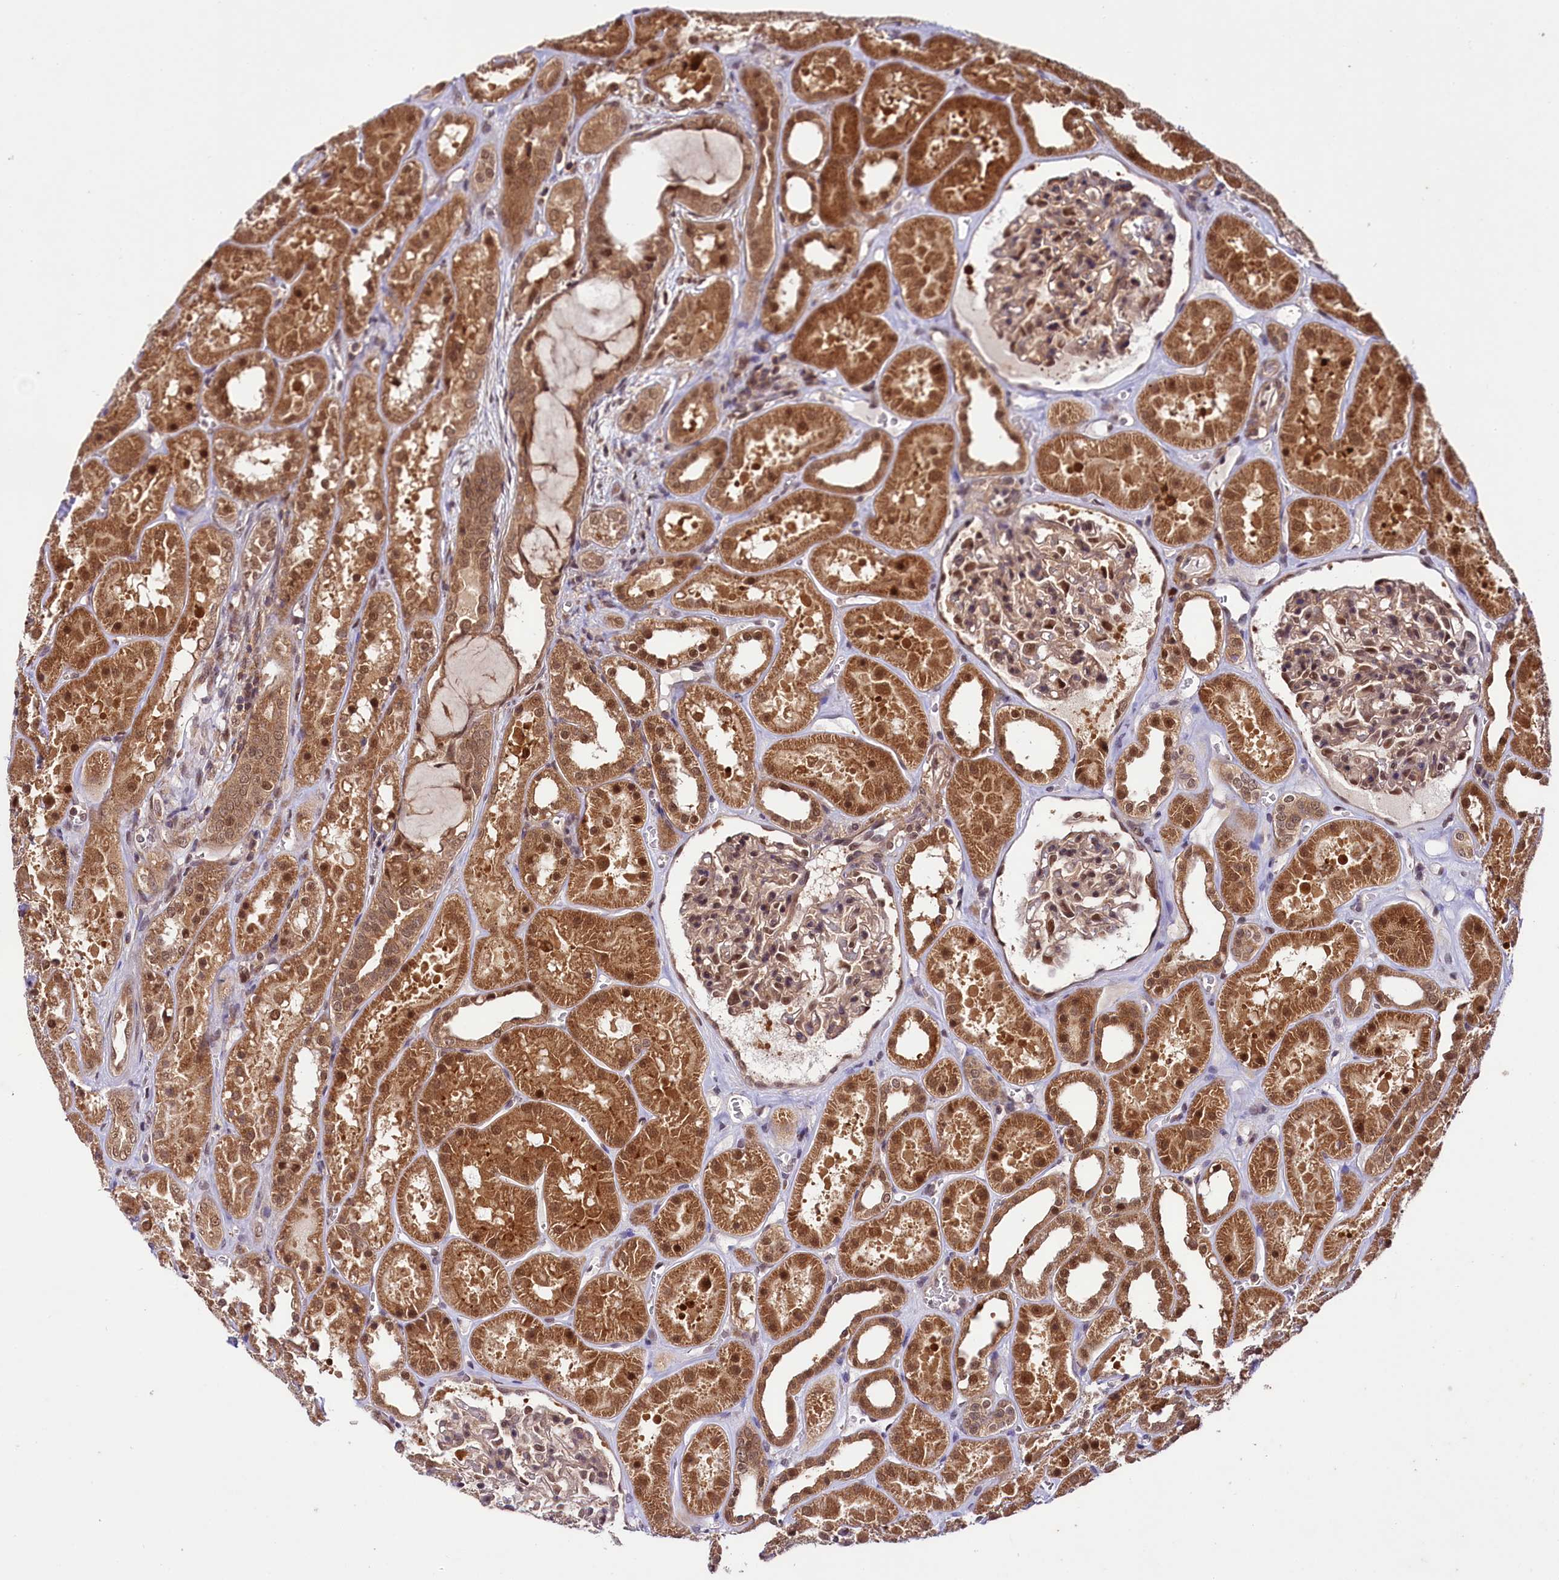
{"staining": {"intensity": "moderate", "quantity": ">75%", "location": "cytoplasmic/membranous,nuclear"}, "tissue": "kidney", "cell_type": "Cells in glomeruli", "image_type": "normal", "snomed": [{"axis": "morphology", "description": "Normal tissue, NOS"}, {"axis": "topography", "description": "Kidney"}], "caption": "Human kidney stained with a brown dye displays moderate cytoplasmic/membranous,nuclear positive positivity in approximately >75% of cells in glomeruli.", "gene": "UBE3A", "patient": {"sex": "female", "age": 41}}